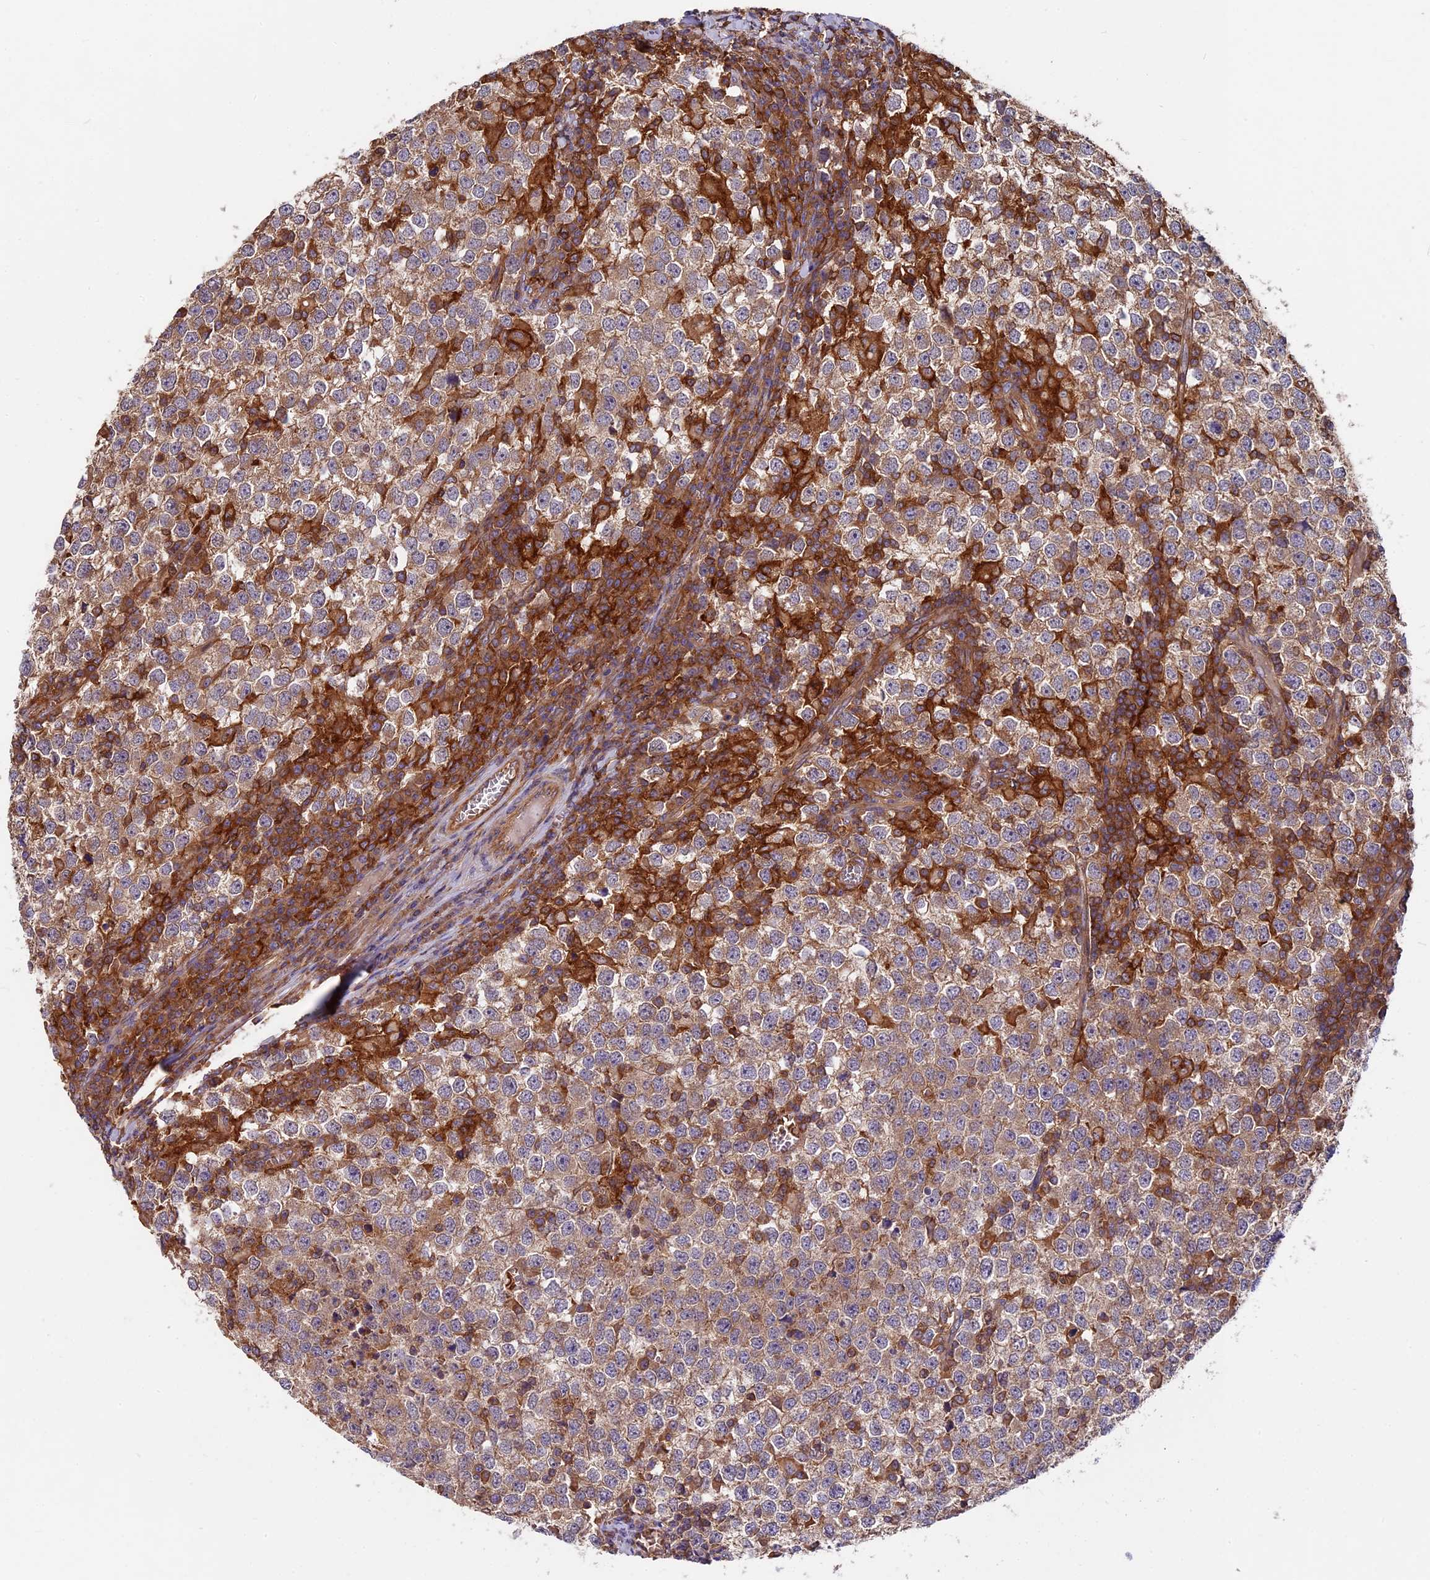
{"staining": {"intensity": "weak", "quantity": ">75%", "location": "cytoplasmic/membranous"}, "tissue": "testis cancer", "cell_type": "Tumor cells", "image_type": "cancer", "snomed": [{"axis": "morphology", "description": "Seminoma, NOS"}, {"axis": "topography", "description": "Testis"}], "caption": "Immunohistochemical staining of human seminoma (testis) demonstrates low levels of weak cytoplasmic/membranous staining in approximately >75% of tumor cells.", "gene": "MYO9B", "patient": {"sex": "male", "age": 65}}